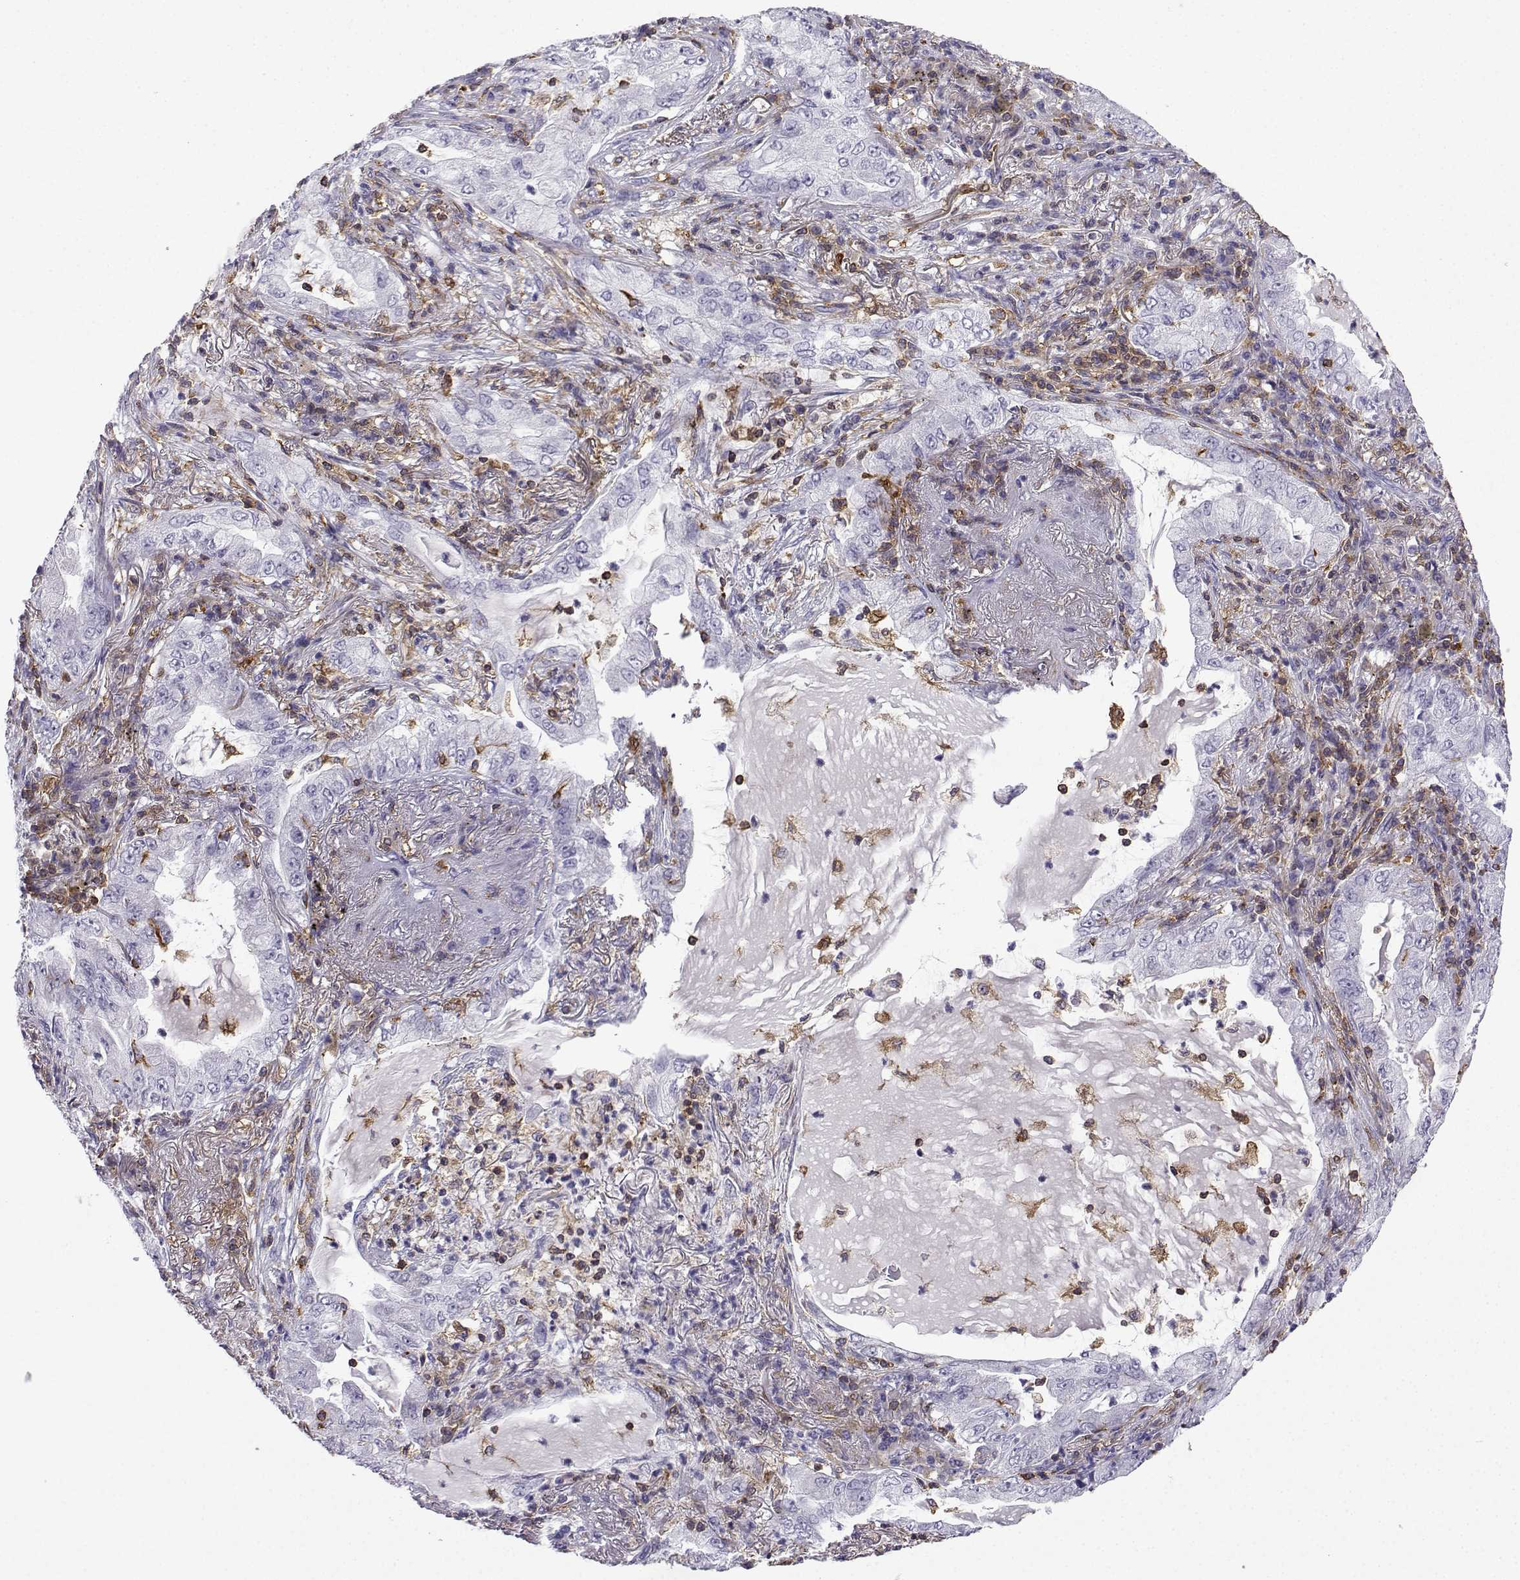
{"staining": {"intensity": "negative", "quantity": "none", "location": "none"}, "tissue": "lung cancer", "cell_type": "Tumor cells", "image_type": "cancer", "snomed": [{"axis": "morphology", "description": "Adenocarcinoma, NOS"}, {"axis": "topography", "description": "Lung"}], "caption": "The micrograph reveals no staining of tumor cells in lung adenocarcinoma.", "gene": "DOCK10", "patient": {"sex": "female", "age": 73}}